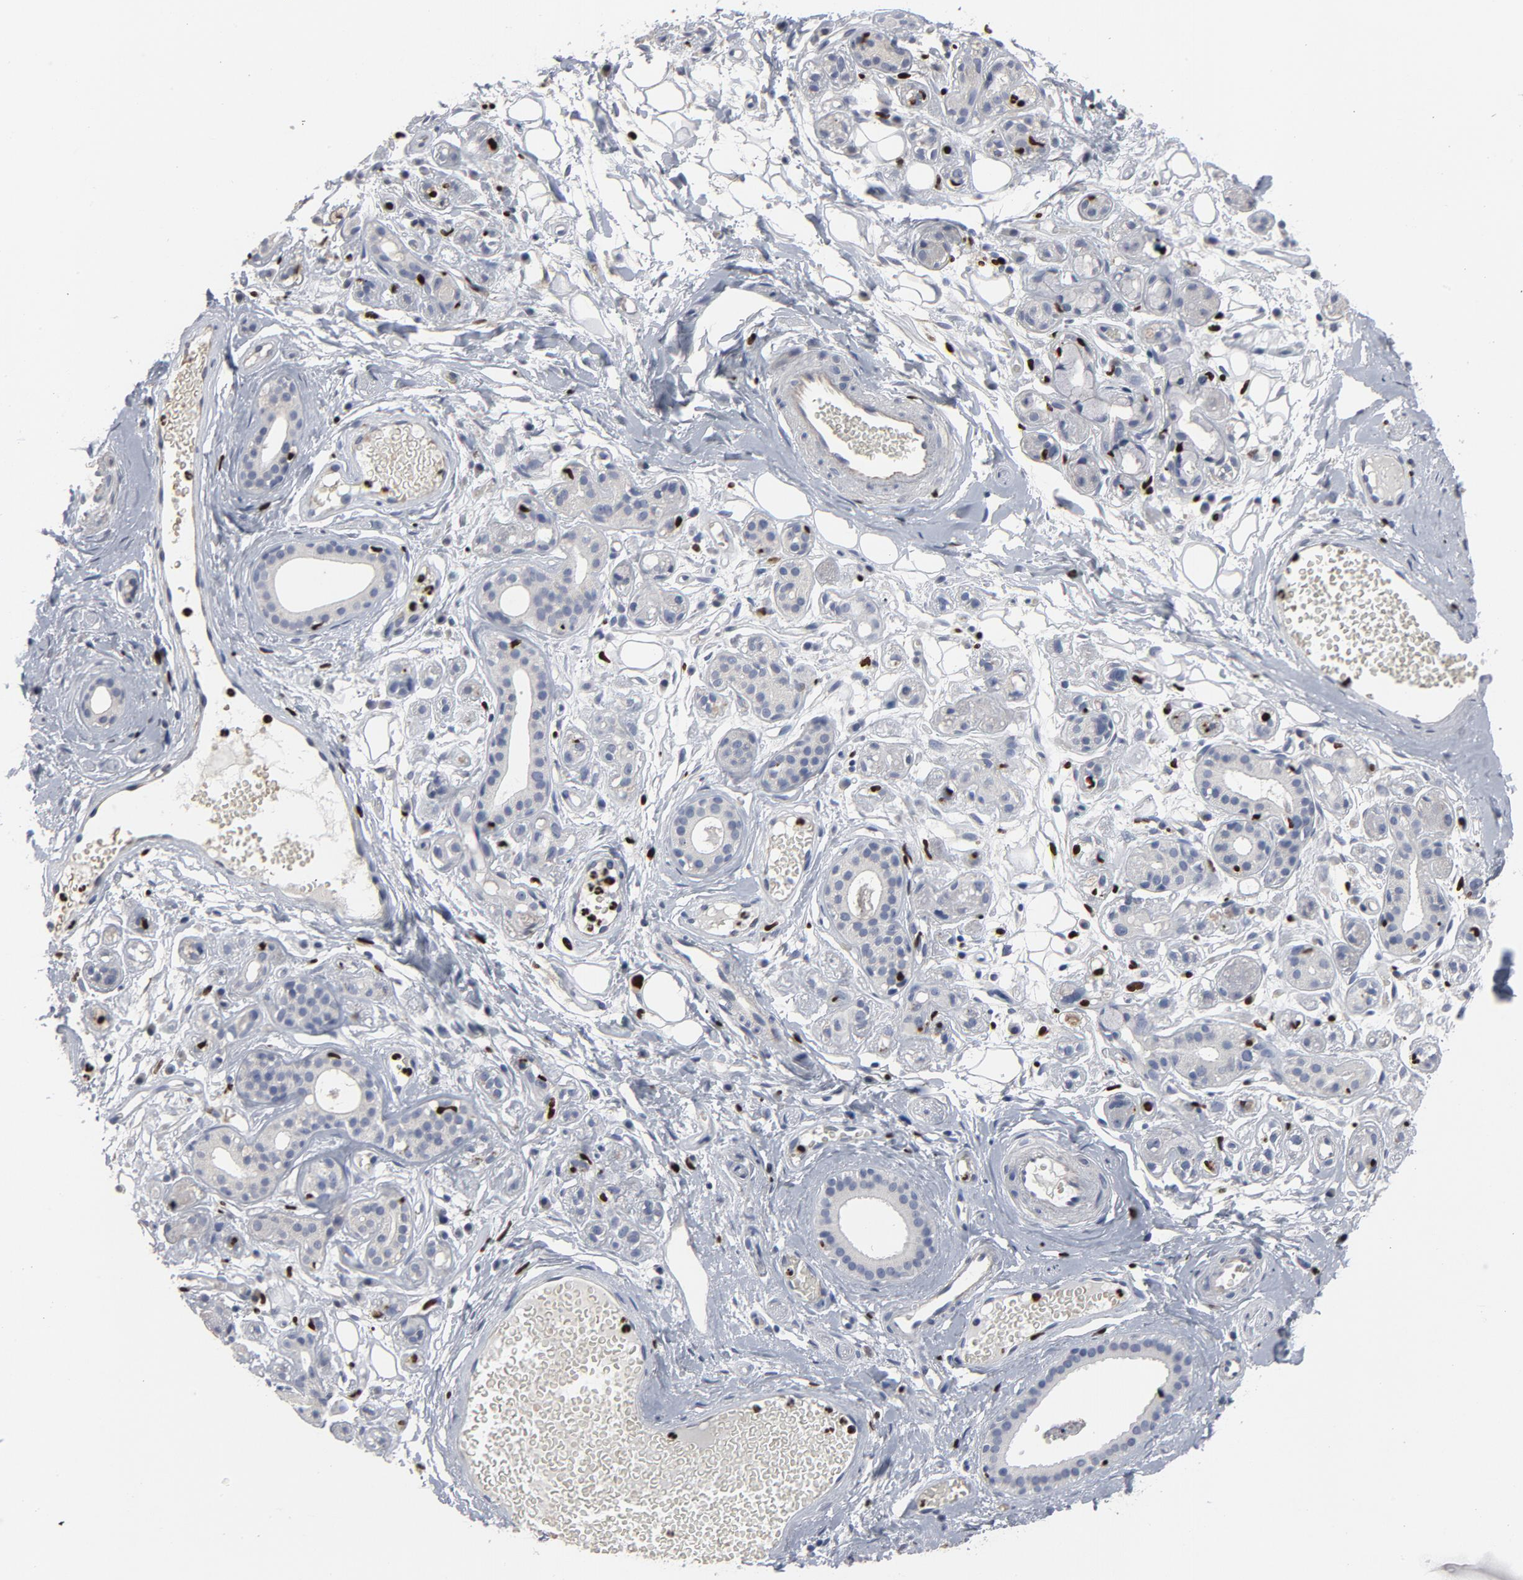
{"staining": {"intensity": "negative", "quantity": "none", "location": "none"}, "tissue": "salivary gland", "cell_type": "Glandular cells", "image_type": "normal", "snomed": [{"axis": "morphology", "description": "Normal tissue, NOS"}, {"axis": "topography", "description": "Salivary gland"}], "caption": "A micrograph of human salivary gland is negative for staining in glandular cells. (DAB immunohistochemistry (IHC) visualized using brightfield microscopy, high magnification).", "gene": "SPI1", "patient": {"sex": "male", "age": 54}}